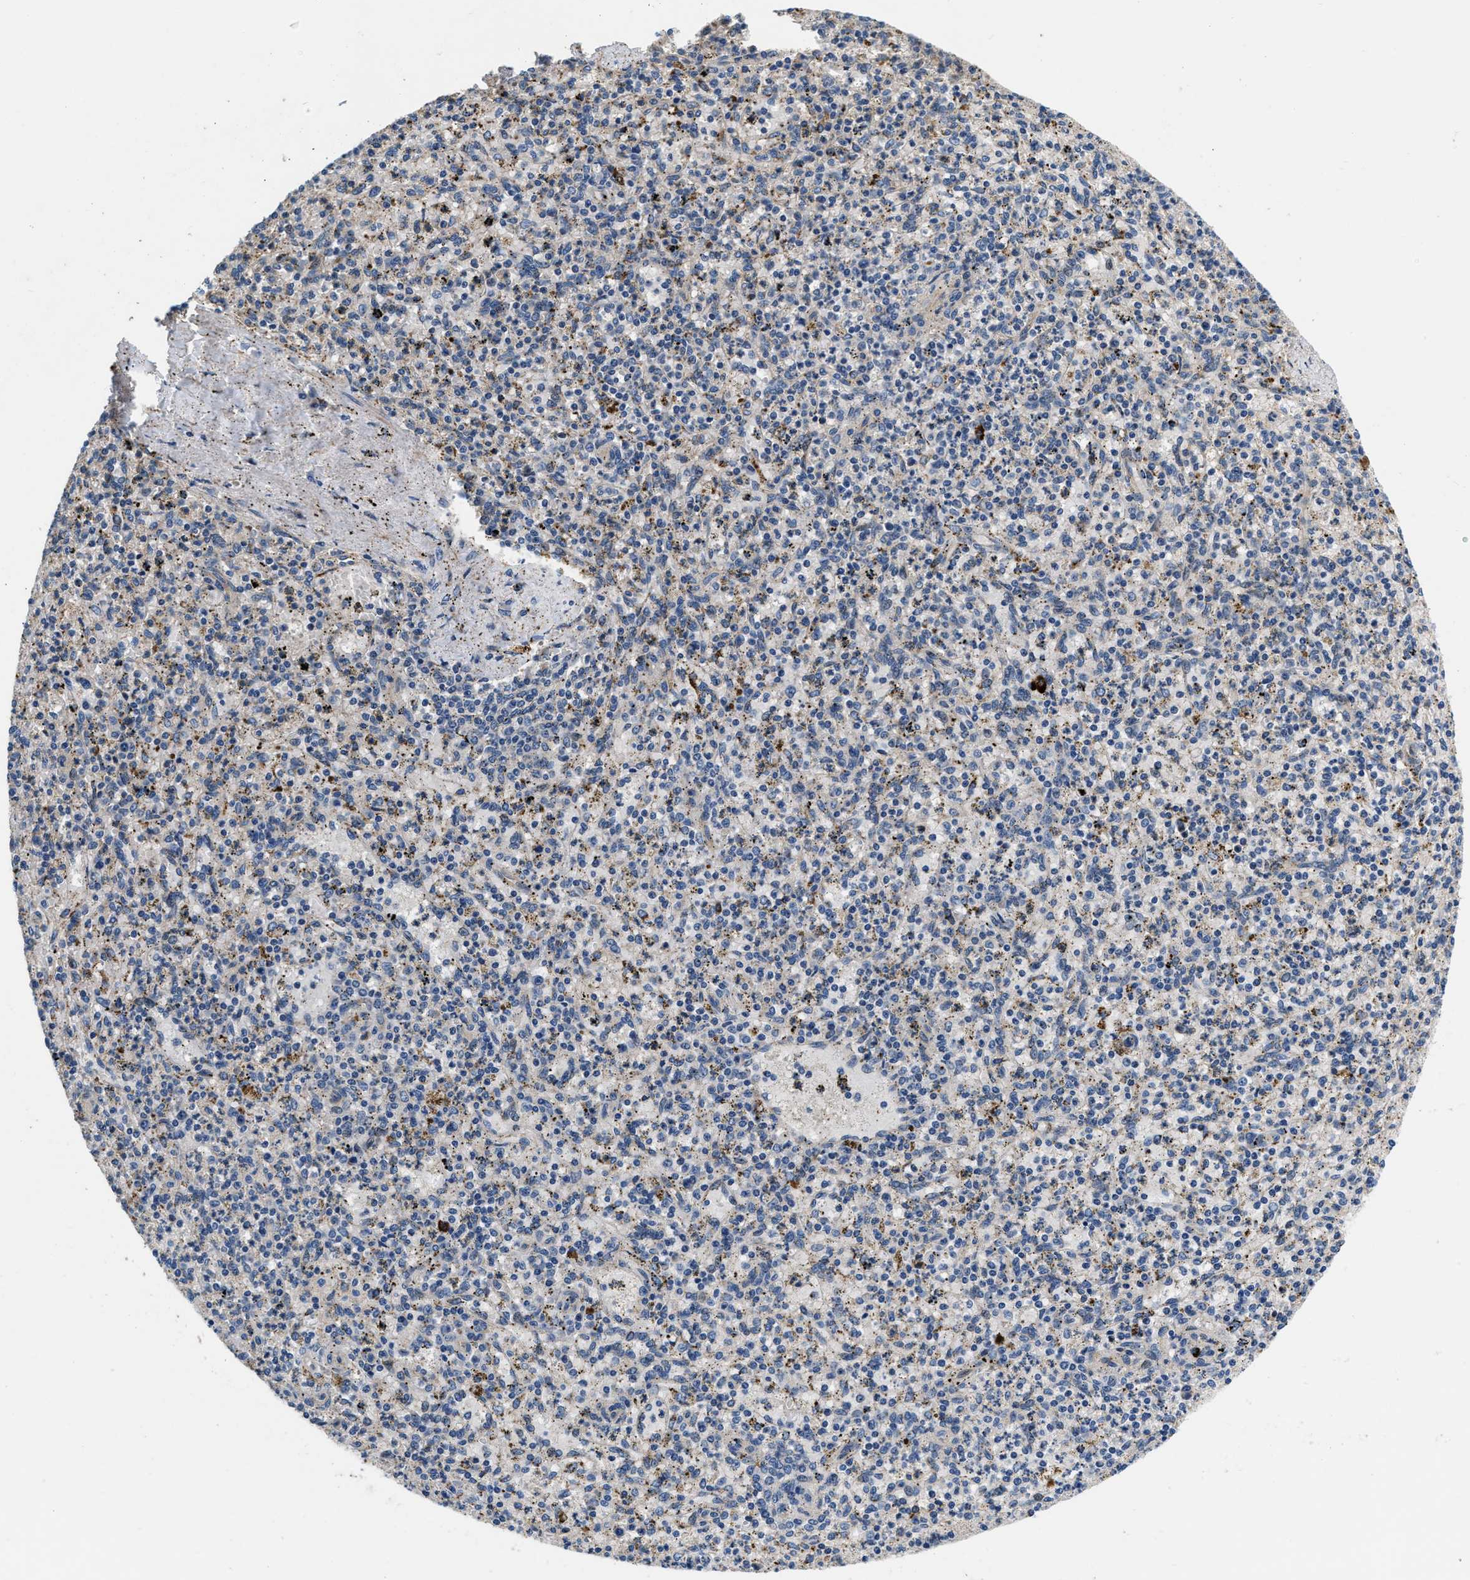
{"staining": {"intensity": "weak", "quantity": "25%-75%", "location": "cytoplasmic/membranous"}, "tissue": "spleen", "cell_type": "Cells in red pulp", "image_type": "normal", "snomed": [{"axis": "morphology", "description": "Normal tissue, NOS"}, {"axis": "topography", "description": "Spleen"}], "caption": "DAB immunohistochemical staining of normal human spleen displays weak cytoplasmic/membranous protein expression in approximately 25%-75% of cells in red pulp. The staining was performed using DAB to visualize the protein expression in brown, while the nuclei were stained in blue with hematoxylin (Magnification: 20x).", "gene": "NME6", "patient": {"sex": "male", "age": 72}}